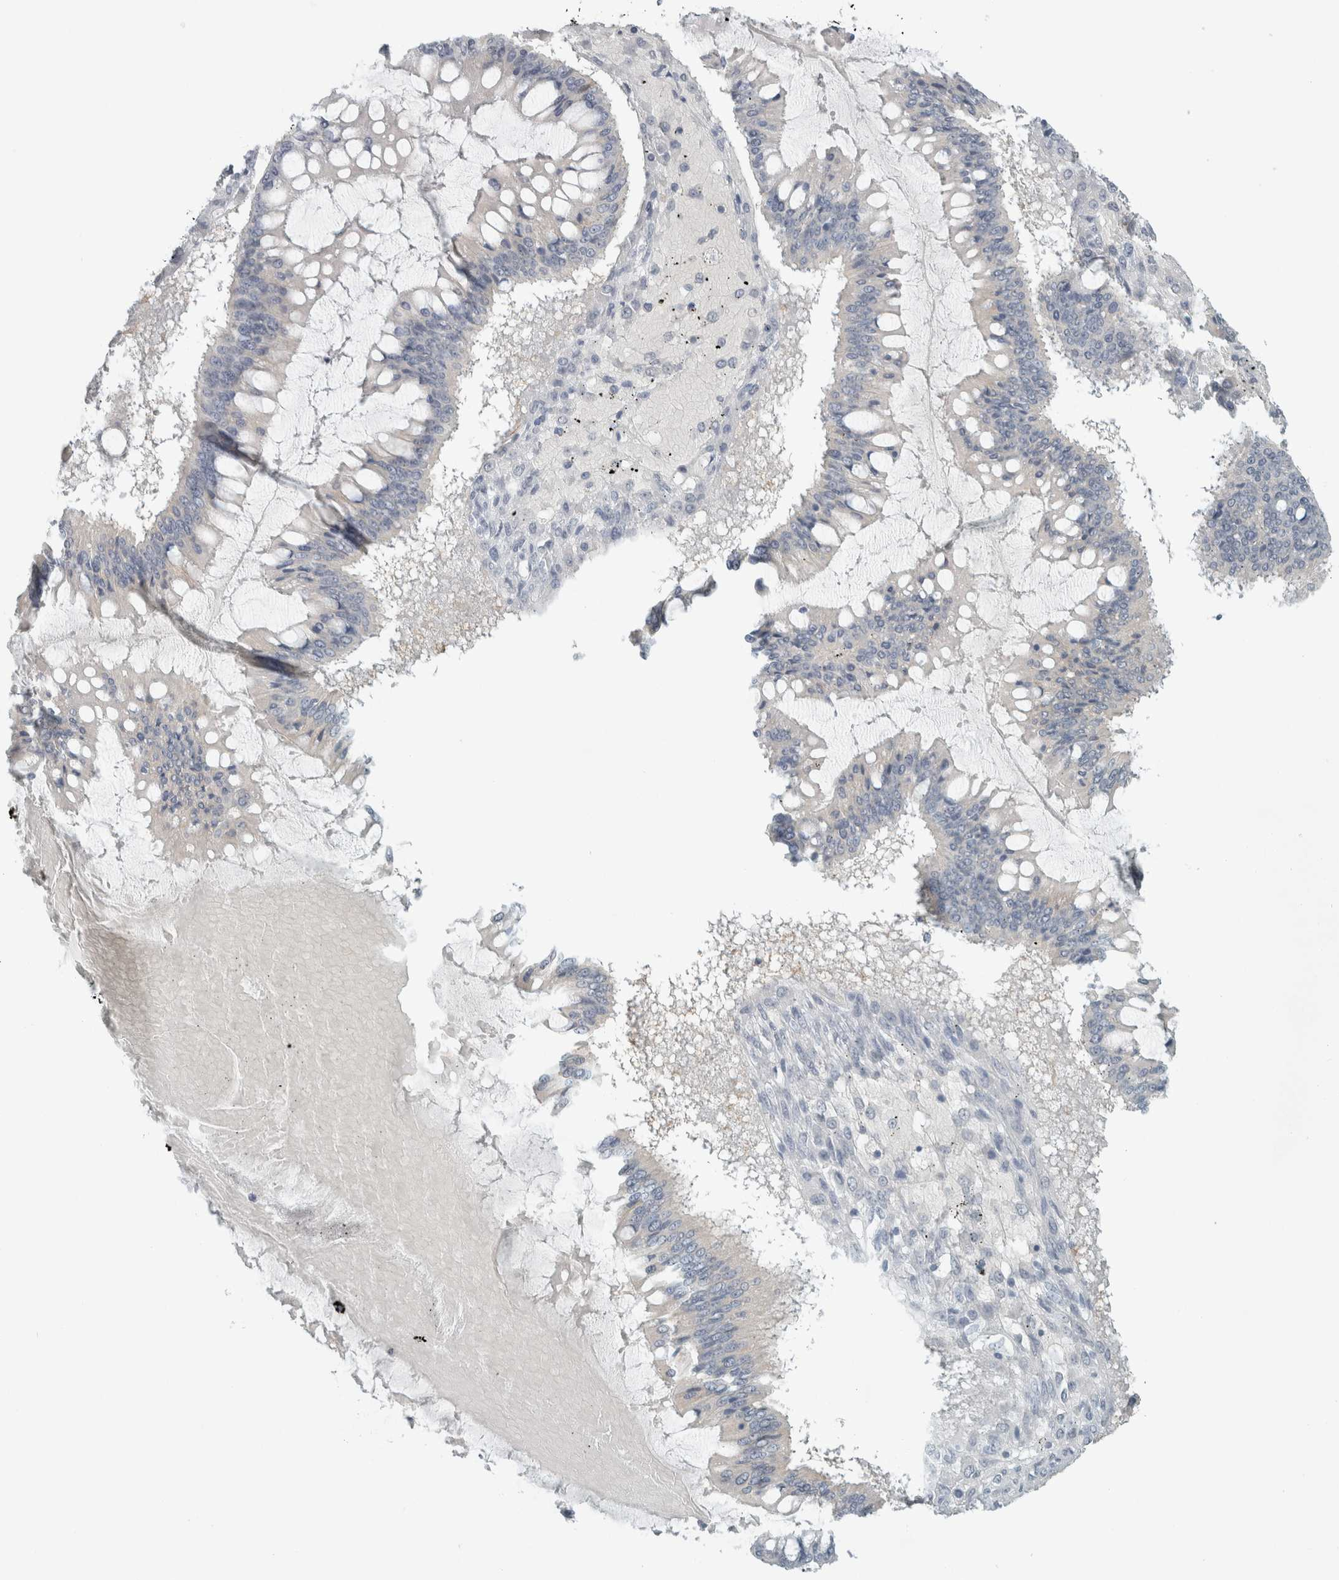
{"staining": {"intensity": "negative", "quantity": "none", "location": "none"}, "tissue": "ovarian cancer", "cell_type": "Tumor cells", "image_type": "cancer", "snomed": [{"axis": "morphology", "description": "Cystadenocarcinoma, mucinous, NOS"}, {"axis": "topography", "description": "Ovary"}], "caption": "The immunohistochemistry (IHC) micrograph has no significant expression in tumor cells of mucinous cystadenocarcinoma (ovarian) tissue.", "gene": "TRIT1", "patient": {"sex": "female", "age": 73}}